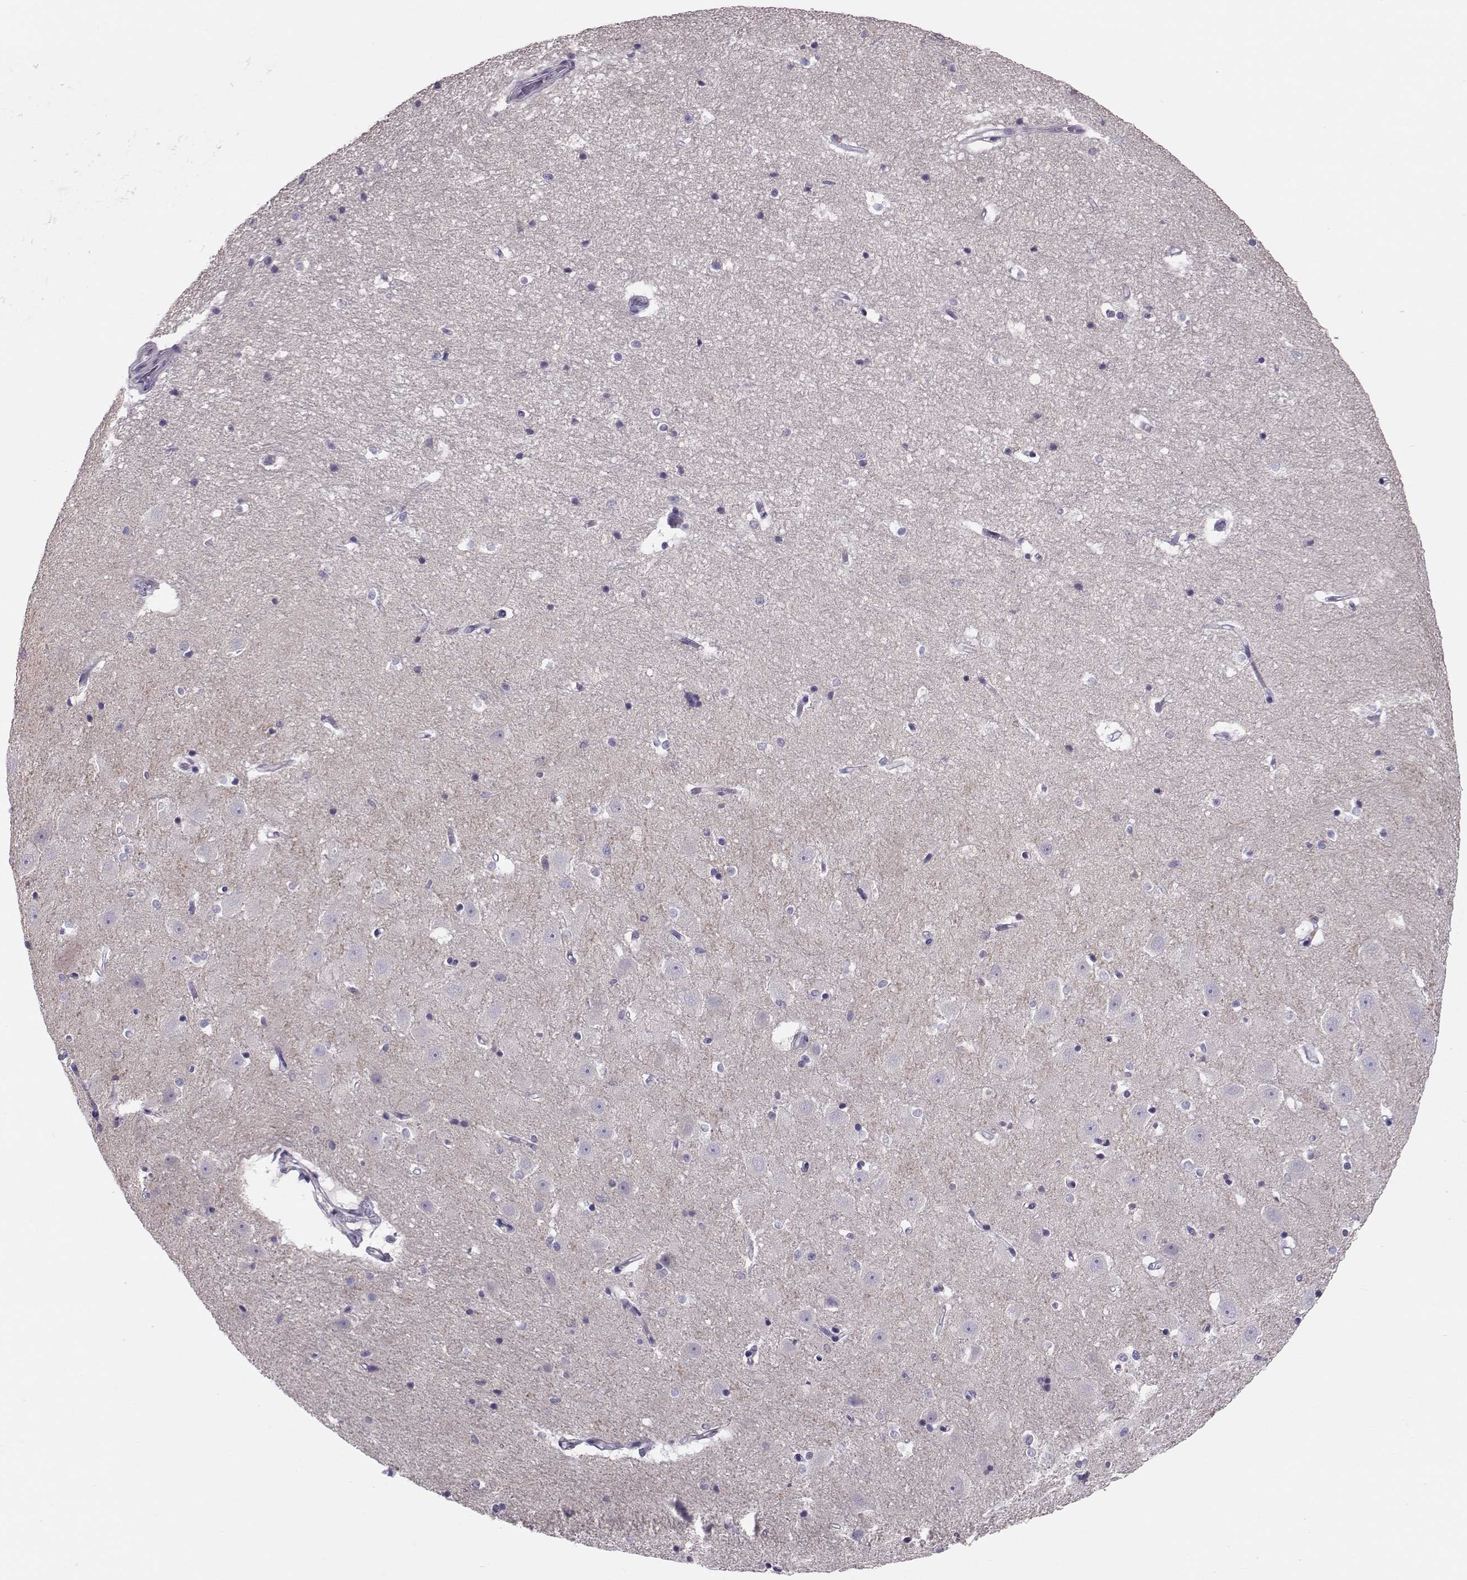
{"staining": {"intensity": "negative", "quantity": "none", "location": "none"}, "tissue": "hippocampus", "cell_type": "Glial cells", "image_type": "normal", "snomed": [{"axis": "morphology", "description": "Normal tissue, NOS"}, {"axis": "topography", "description": "Hippocampus"}], "caption": "DAB (3,3'-diaminobenzidine) immunohistochemical staining of benign human hippocampus shows no significant staining in glial cells. (DAB (3,3'-diaminobenzidine) immunohistochemistry (IHC) visualized using brightfield microscopy, high magnification).", "gene": "DNAAF1", "patient": {"sex": "male", "age": 44}}